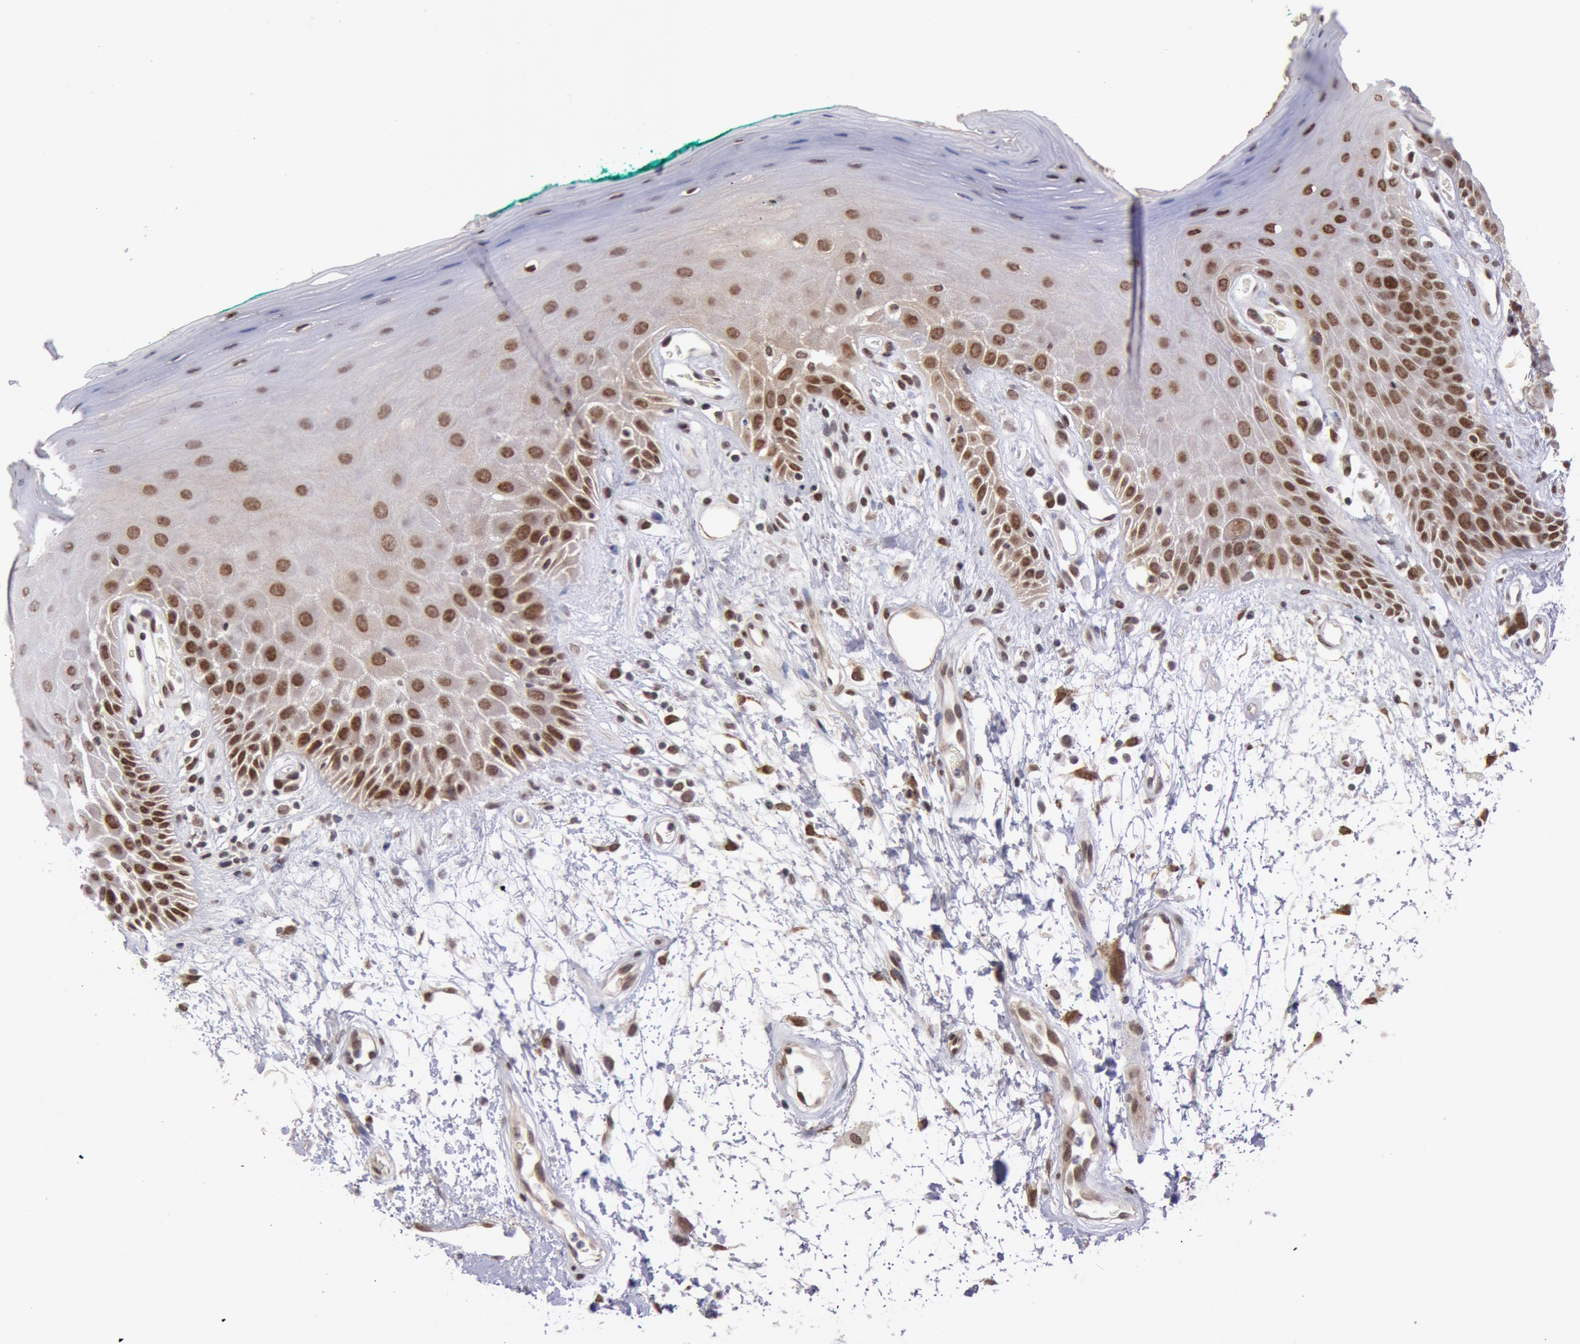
{"staining": {"intensity": "strong", "quantity": ">75%", "location": "nuclear"}, "tissue": "oral mucosa", "cell_type": "Squamous epithelial cells", "image_type": "normal", "snomed": [{"axis": "morphology", "description": "Normal tissue, NOS"}, {"axis": "morphology", "description": "Squamous cell carcinoma, NOS"}, {"axis": "topography", "description": "Skeletal muscle"}, {"axis": "topography", "description": "Oral tissue"}, {"axis": "topography", "description": "Head-Neck"}], "caption": "Unremarkable oral mucosa was stained to show a protein in brown. There is high levels of strong nuclear expression in about >75% of squamous epithelial cells. The staining is performed using DAB (3,3'-diaminobenzidine) brown chromogen to label protein expression. The nuclei are counter-stained blue using hematoxylin.", "gene": "CDKN2B", "patient": {"sex": "female", "age": 84}}